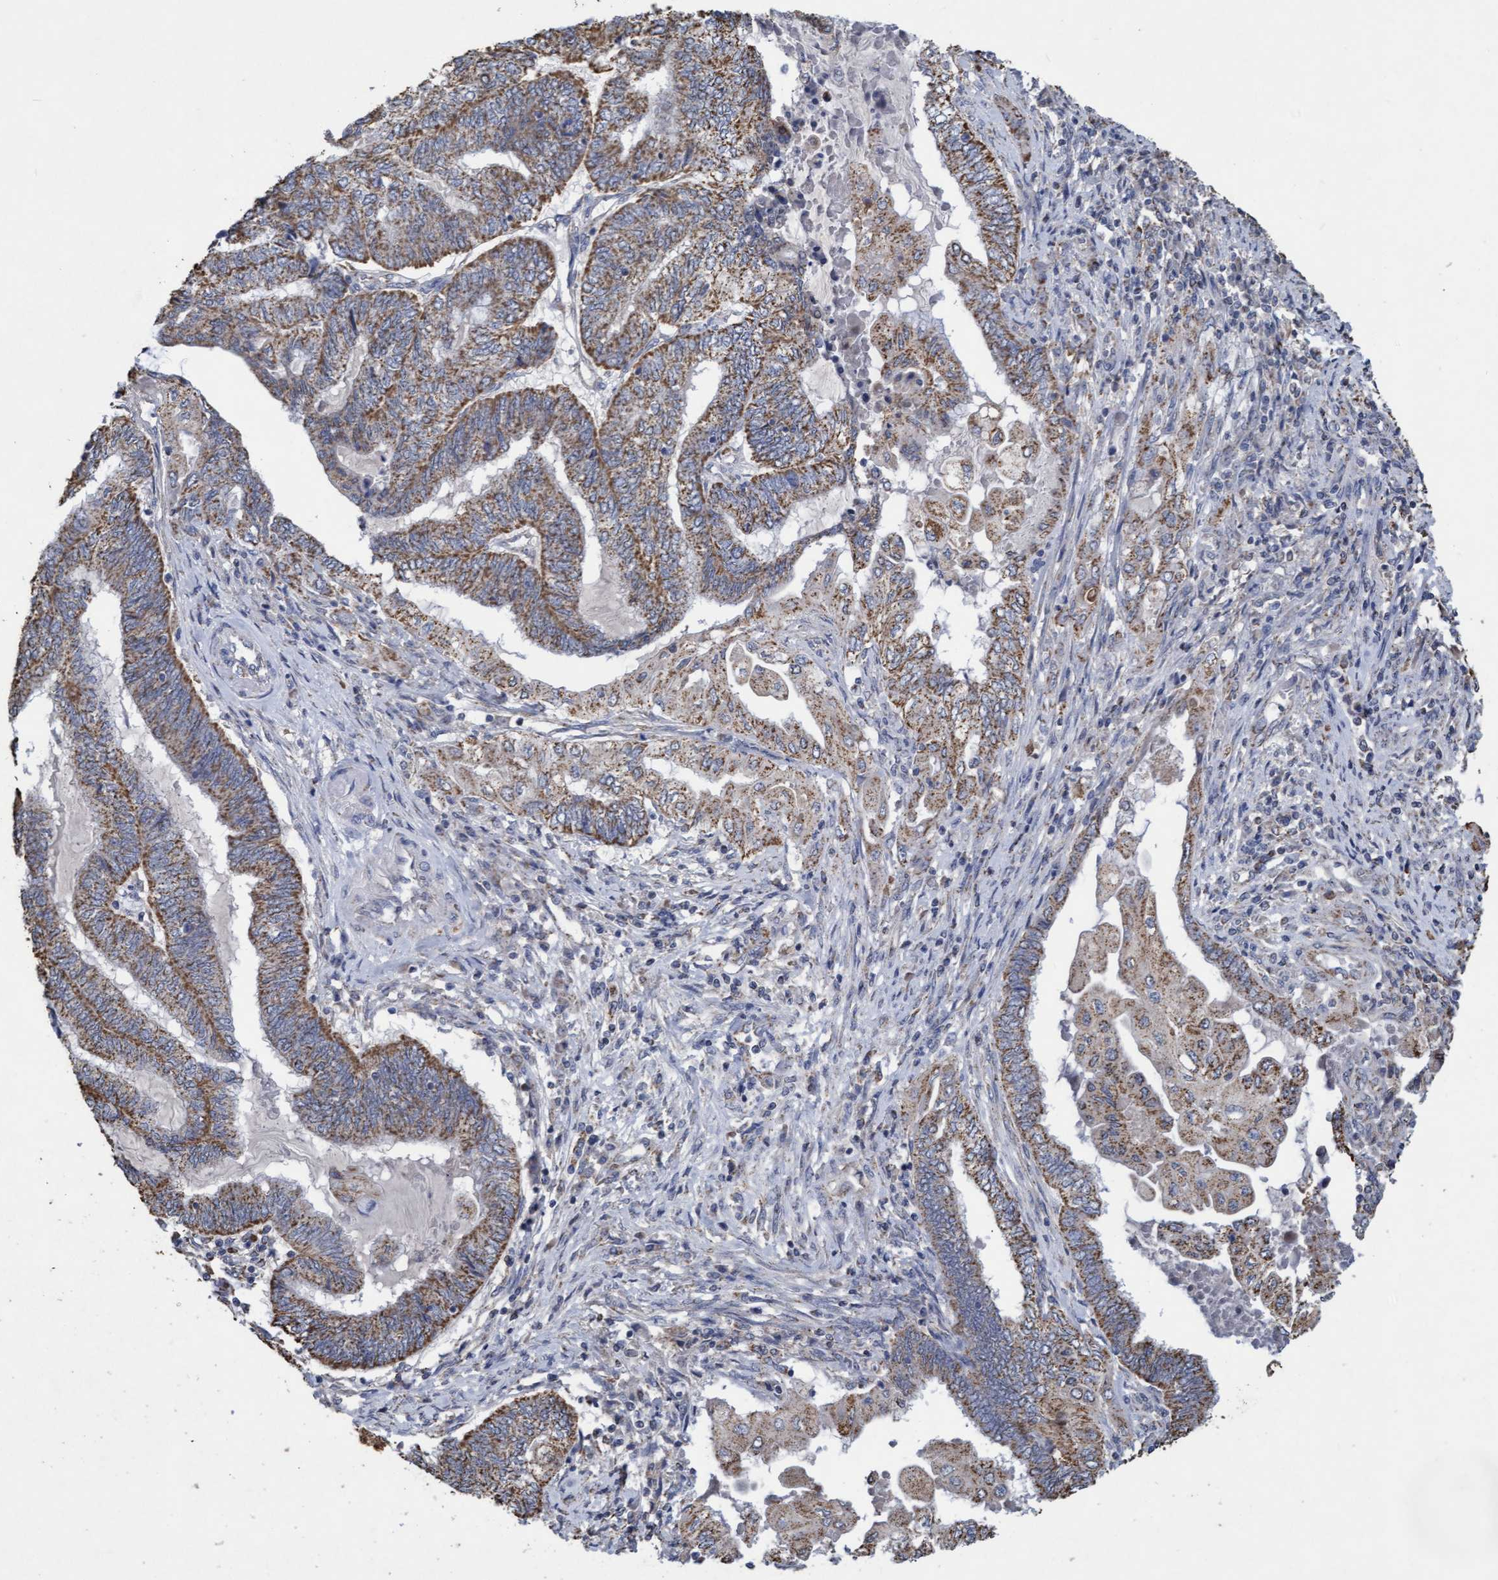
{"staining": {"intensity": "moderate", "quantity": ">75%", "location": "cytoplasmic/membranous"}, "tissue": "endometrial cancer", "cell_type": "Tumor cells", "image_type": "cancer", "snomed": [{"axis": "morphology", "description": "Adenocarcinoma, NOS"}, {"axis": "topography", "description": "Uterus"}, {"axis": "topography", "description": "Endometrium"}], "caption": "Immunohistochemistry (IHC) (DAB) staining of endometrial adenocarcinoma reveals moderate cytoplasmic/membranous protein positivity in about >75% of tumor cells.", "gene": "VSIG8", "patient": {"sex": "female", "age": 70}}